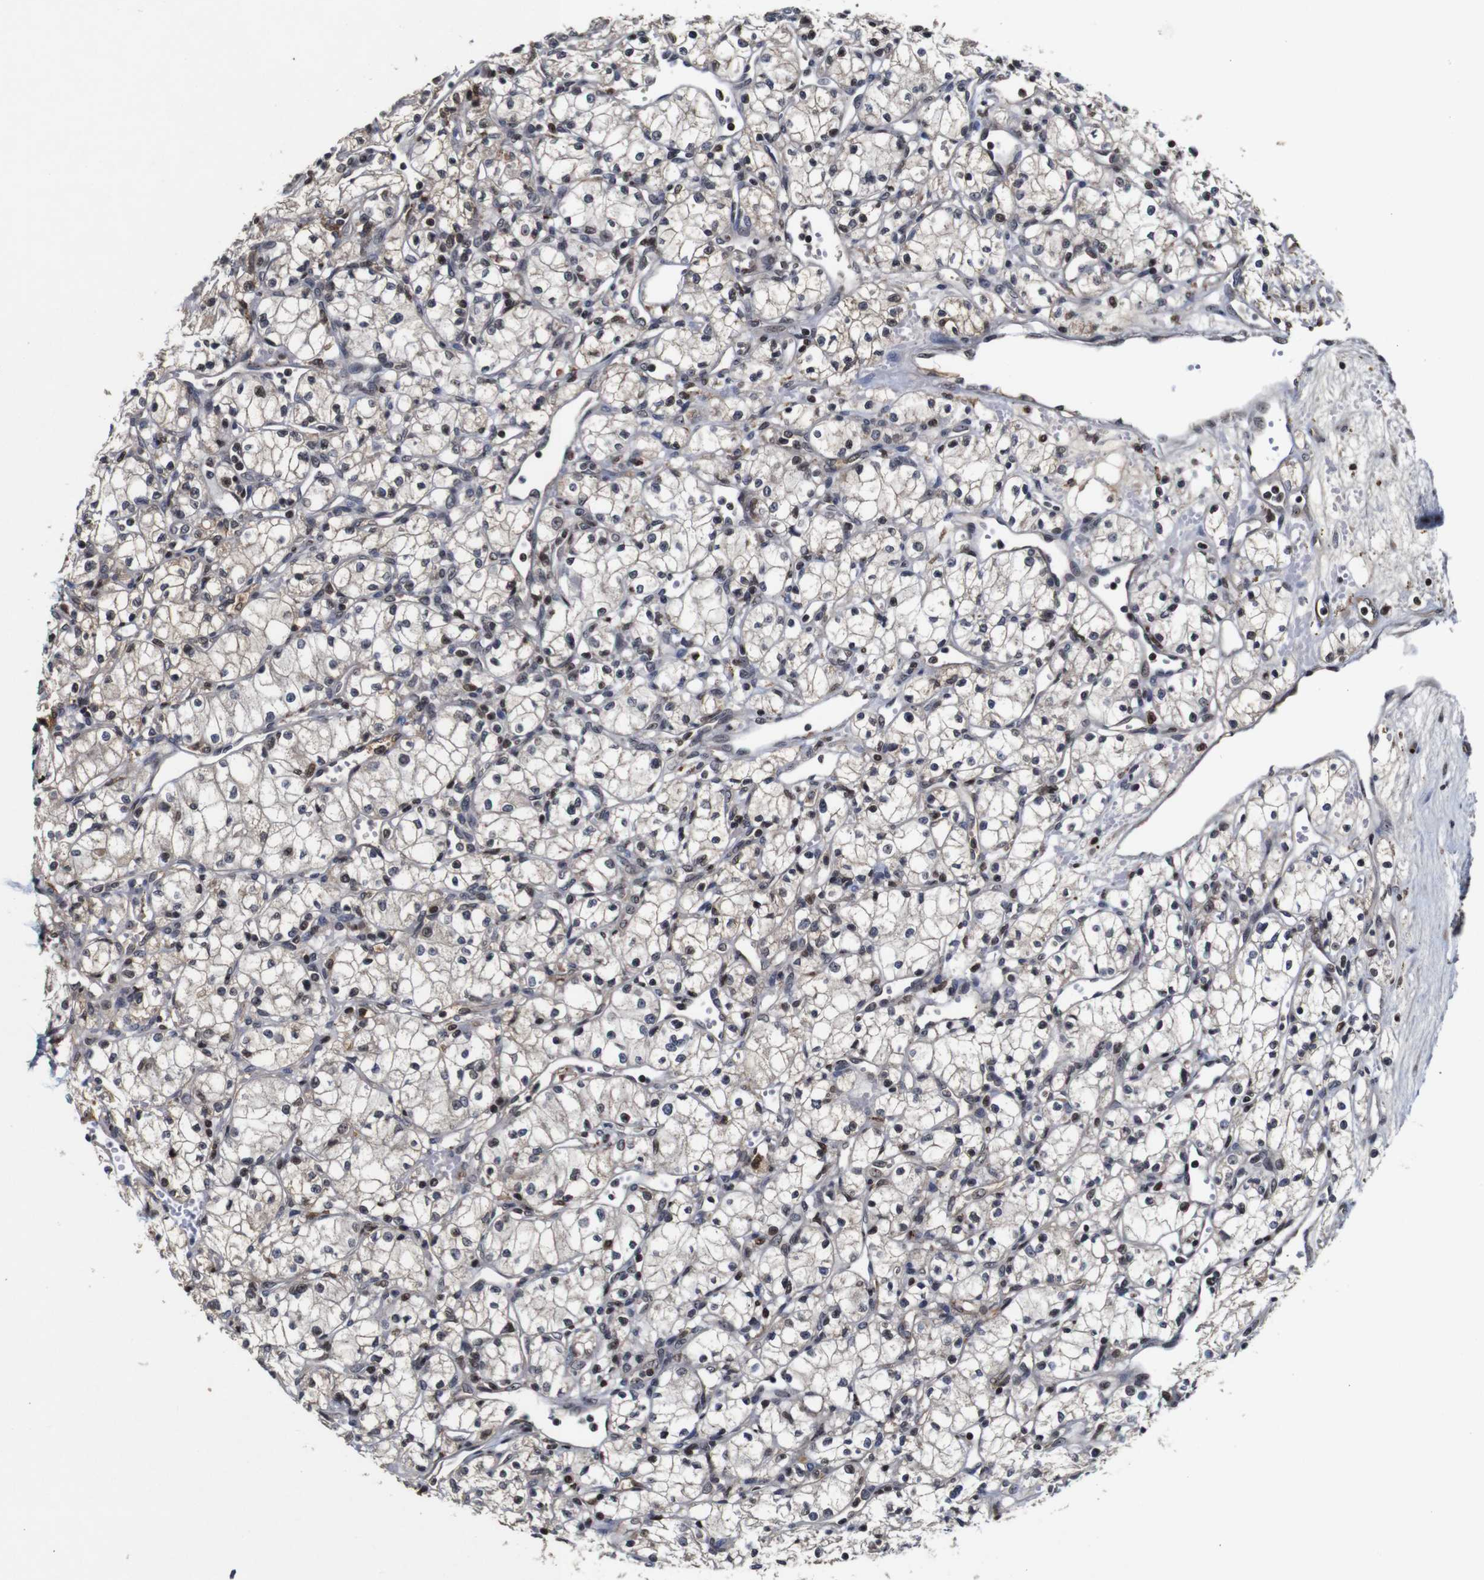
{"staining": {"intensity": "negative", "quantity": "none", "location": "none"}, "tissue": "renal cancer", "cell_type": "Tumor cells", "image_type": "cancer", "snomed": [{"axis": "morphology", "description": "Normal tissue, NOS"}, {"axis": "morphology", "description": "Adenocarcinoma, NOS"}, {"axis": "topography", "description": "Kidney"}], "caption": "Immunohistochemistry (IHC) photomicrograph of neoplastic tissue: human adenocarcinoma (renal) stained with DAB (3,3'-diaminobenzidine) reveals no significant protein positivity in tumor cells.", "gene": "MYC", "patient": {"sex": "male", "age": 59}}